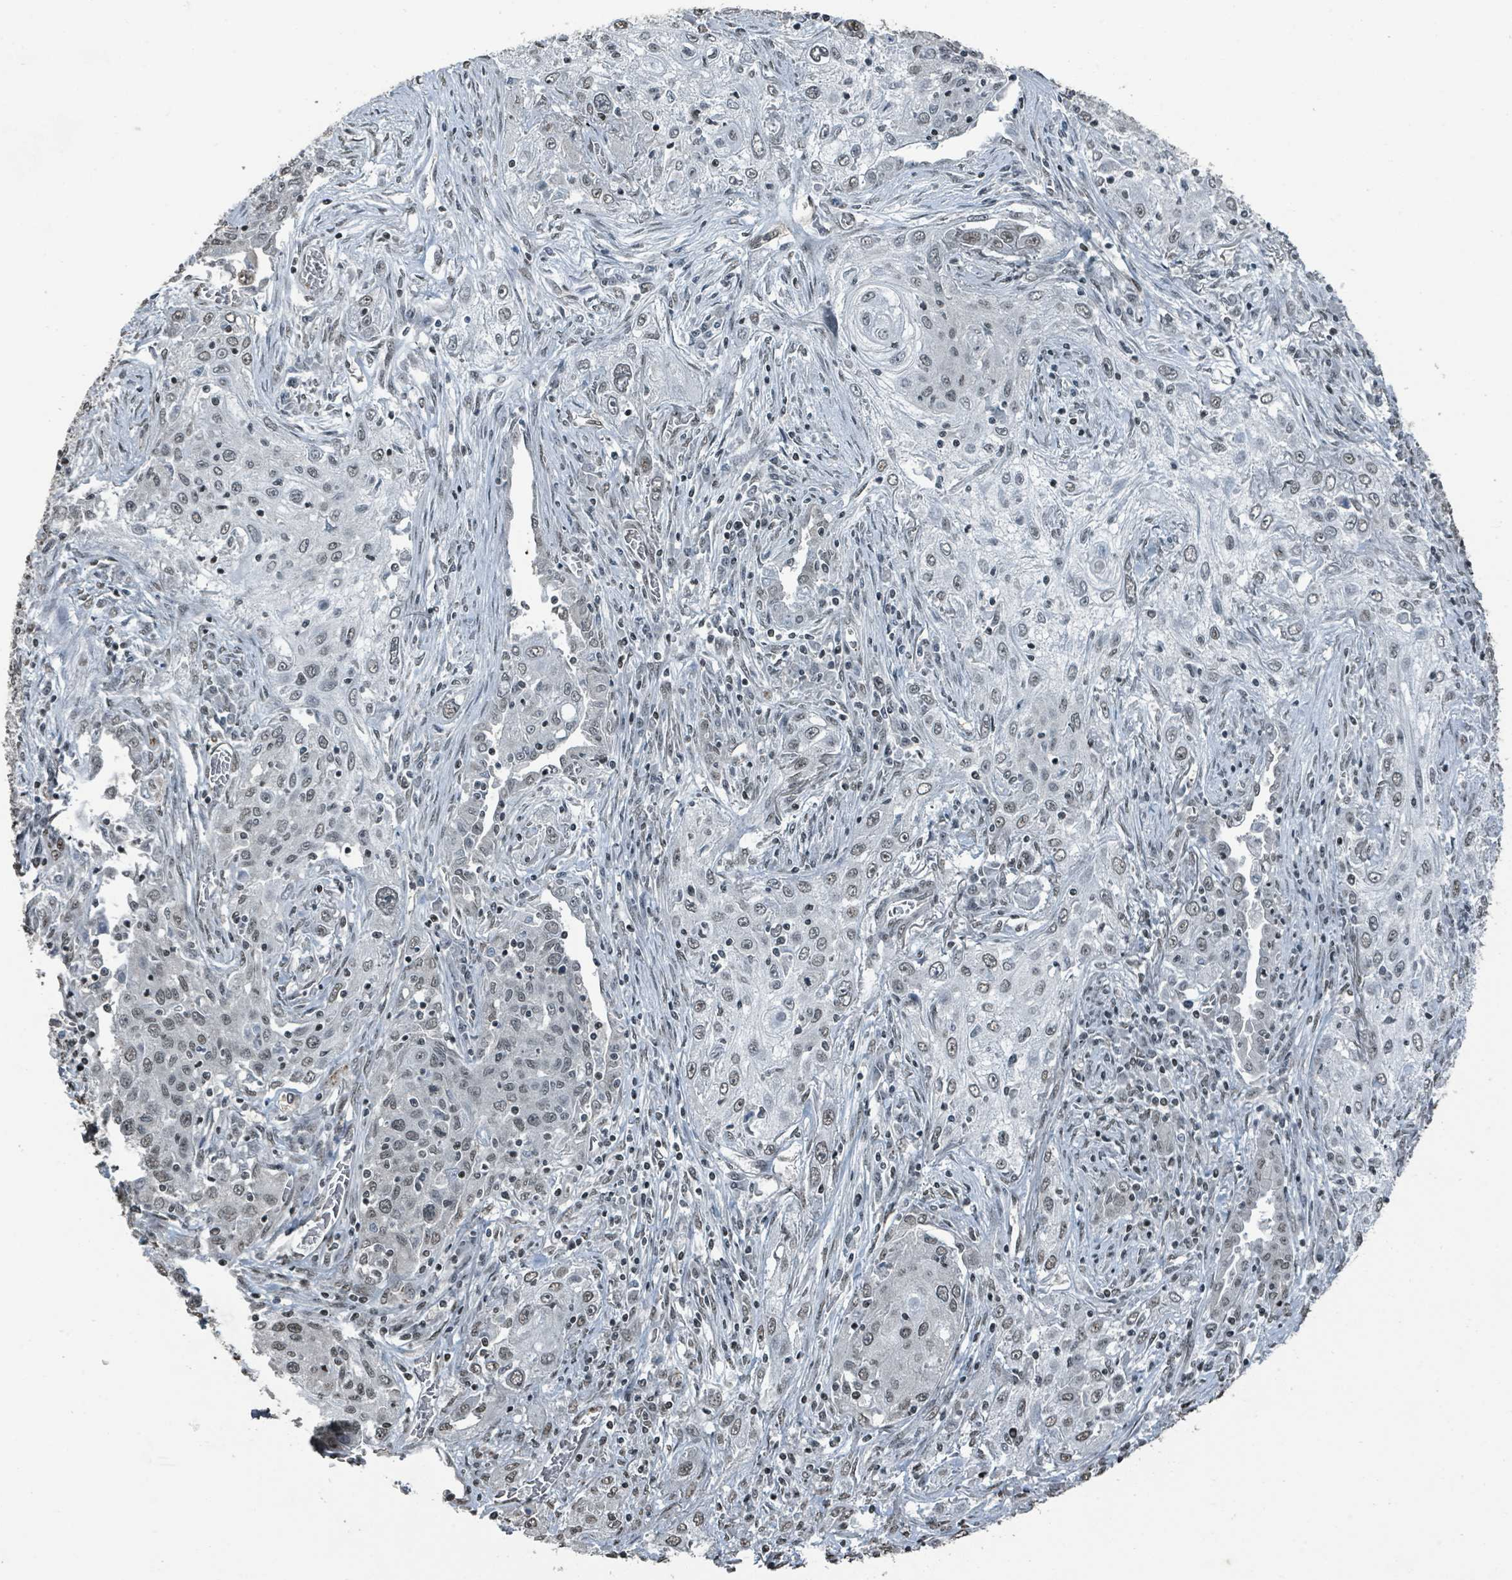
{"staining": {"intensity": "weak", "quantity": ">75%", "location": "nuclear"}, "tissue": "lung cancer", "cell_type": "Tumor cells", "image_type": "cancer", "snomed": [{"axis": "morphology", "description": "Squamous cell carcinoma, NOS"}, {"axis": "topography", "description": "Lung"}], "caption": "The image displays staining of lung cancer (squamous cell carcinoma), revealing weak nuclear protein positivity (brown color) within tumor cells.", "gene": "PHIP", "patient": {"sex": "female", "age": 69}}